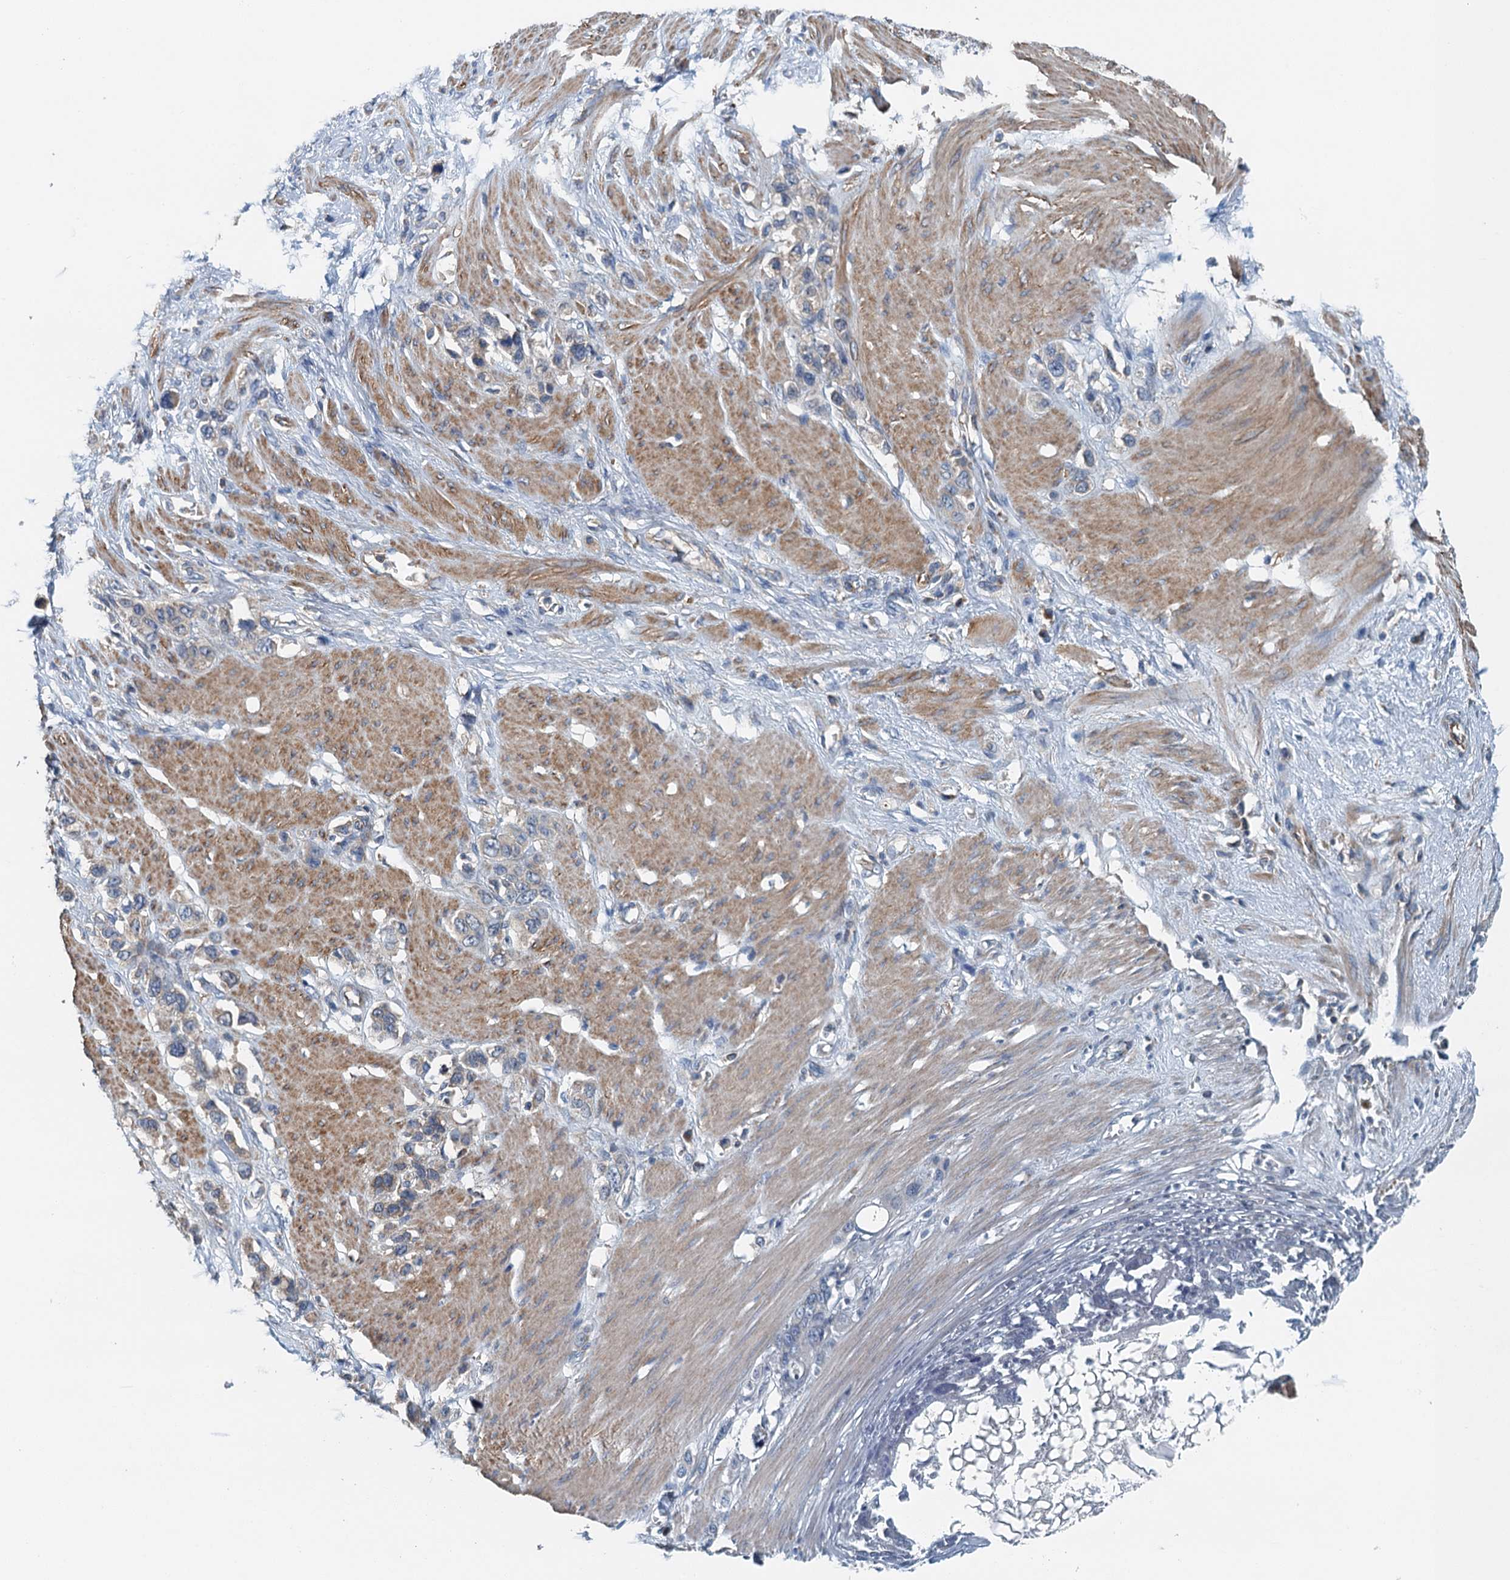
{"staining": {"intensity": "negative", "quantity": "none", "location": "none"}, "tissue": "stomach cancer", "cell_type": "Tumor cells", "image_type": "cancer", "snomed": [{"axis": "morphology", "description": "Adenocarcinoma, NOS"}, {"axis": "morphology", "description": "Adenocarcinoma, High grade"}, {"axis": "topography", "description": "Stomach, upper"}, {"axis": "topography", "description": "Stomach, lower"}], "caption": "Micrograph shows no significant protein expression in tumor cells of adenocarcinoma (stomach).", "gene": "PPP1R14D", "patient": {"sex": "female", "age": 65}}